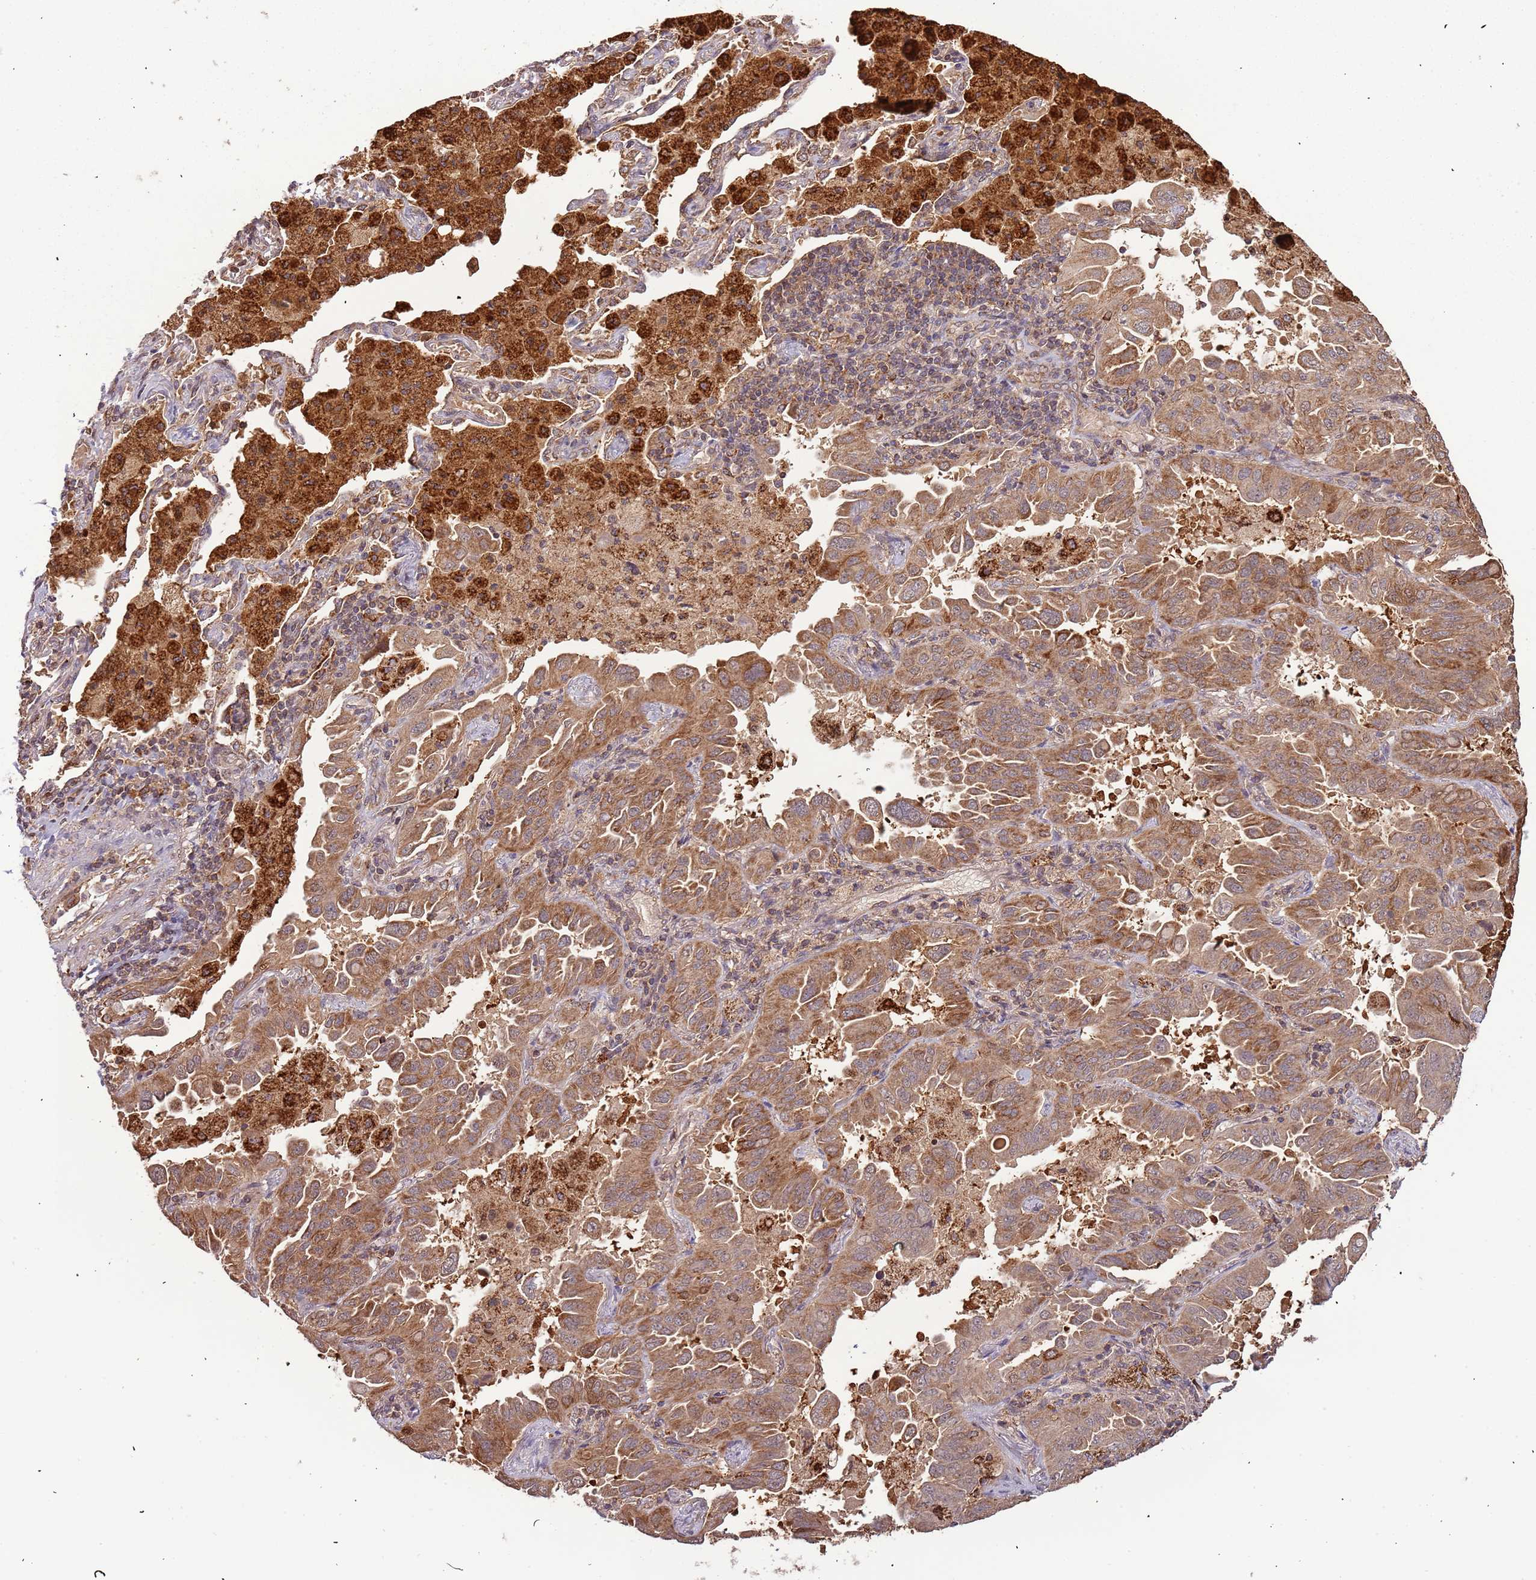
{"staining": {"intensity": "moderate", "quantity": ">75%", "location": "cytoplasmic/membranous,nuclear"}, "tissue": "lung cancer", "cell_type": "Tumor cells", "image_type": "cancer", "snomed": [{"axis": "morphology", "description": "Adenocarcinoma, NOS"}, {"axis": "topography", "description": "Lung"}], "caption": "Adenocarcinoma (lung) tissue exhibits moderate cytoplasmic/membranous and nuclear positivity in approximately >75% of tumor cells", "gene": "IL17RD", "patient": {"sex": "male", "age": 64}}